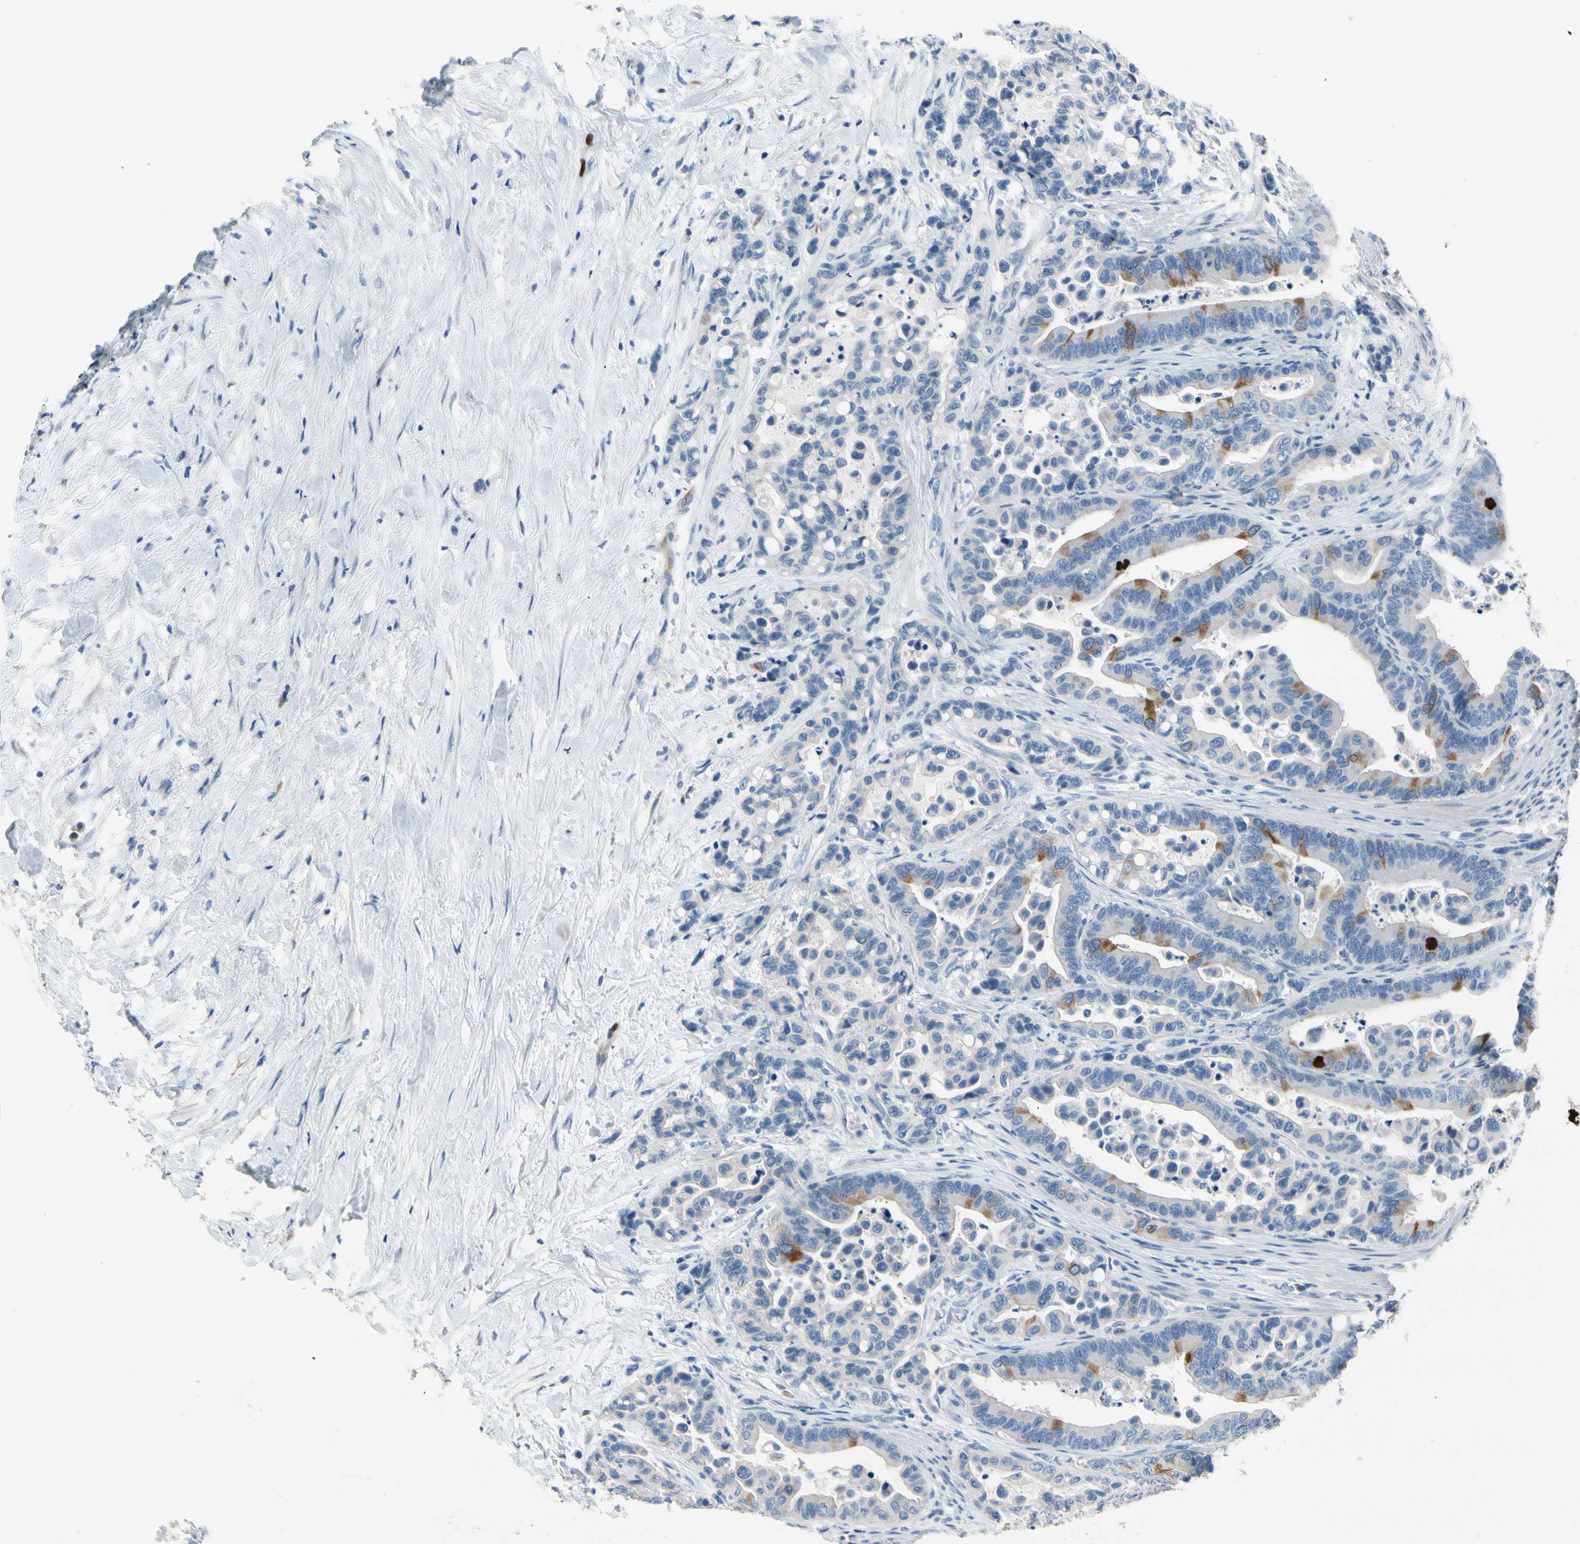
{"staining": {"intensity": "moderate", "quantity": "<25%", "location": "cytoplasmic/membranous"}, "tissue": "colorectal cancer", "cell_type": "Tumor cells", "image_type": "cancer", "snomed": [{"axis": "morphology", "description": "Normal tissue, NOS"}, {"axis": "morphology", "description": "Adenocarcinoma, NOS"}, {"axis": "topography", "description": "Colon"}], "caption": "The immunohistochemical stain shows moderate cytoplasmic/membranous positivity in tumor cells of colorectal cancer (adenocarcinoma) tissue. The protein of interest is shown in brown color, while the nuclei are stained blue.", "gene": "CKAP2", "patient": {"sex": "male", "age": 82}}